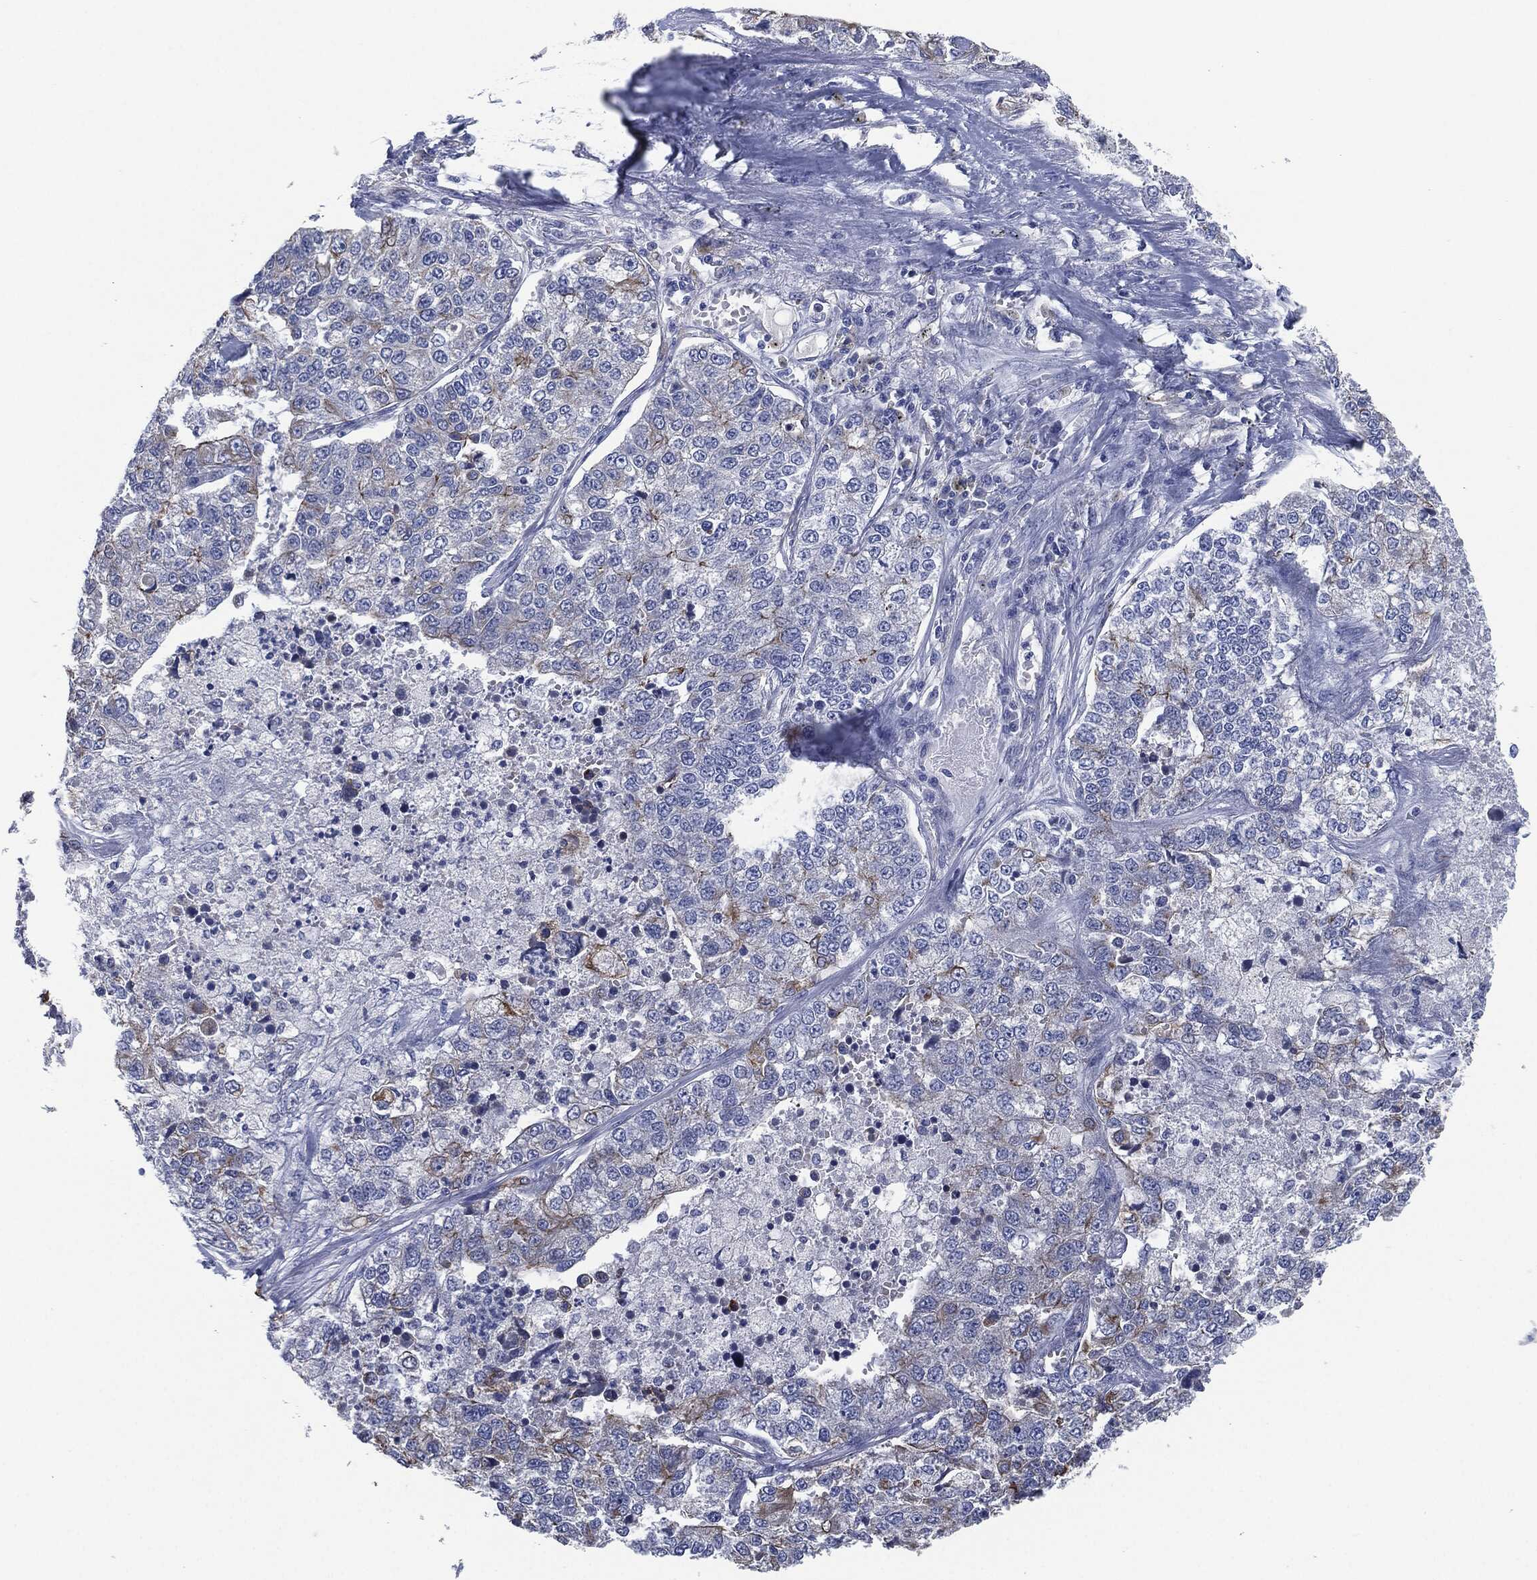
{"staining": {"intensity": "weak", "quantity": "<25%", "location": "cytoplasmic/membranous"}, "tissue": "lung cancer", "cell_type": "Tumor cells", "image_type": "cancer", "snomed": [{"axis": "morphology", "description": "Adenocarcinoma, NOS"}, {"axis": "topography", "description": "Lung"}], "caption": "Immunohistochemistry image of human lung cancer (adenocarcinoma) stained for a protein (brown), which exhibits no staining in tumor cells.", "gene": "SHROOM2", "patient": {"sex": "male", "age": 49}}